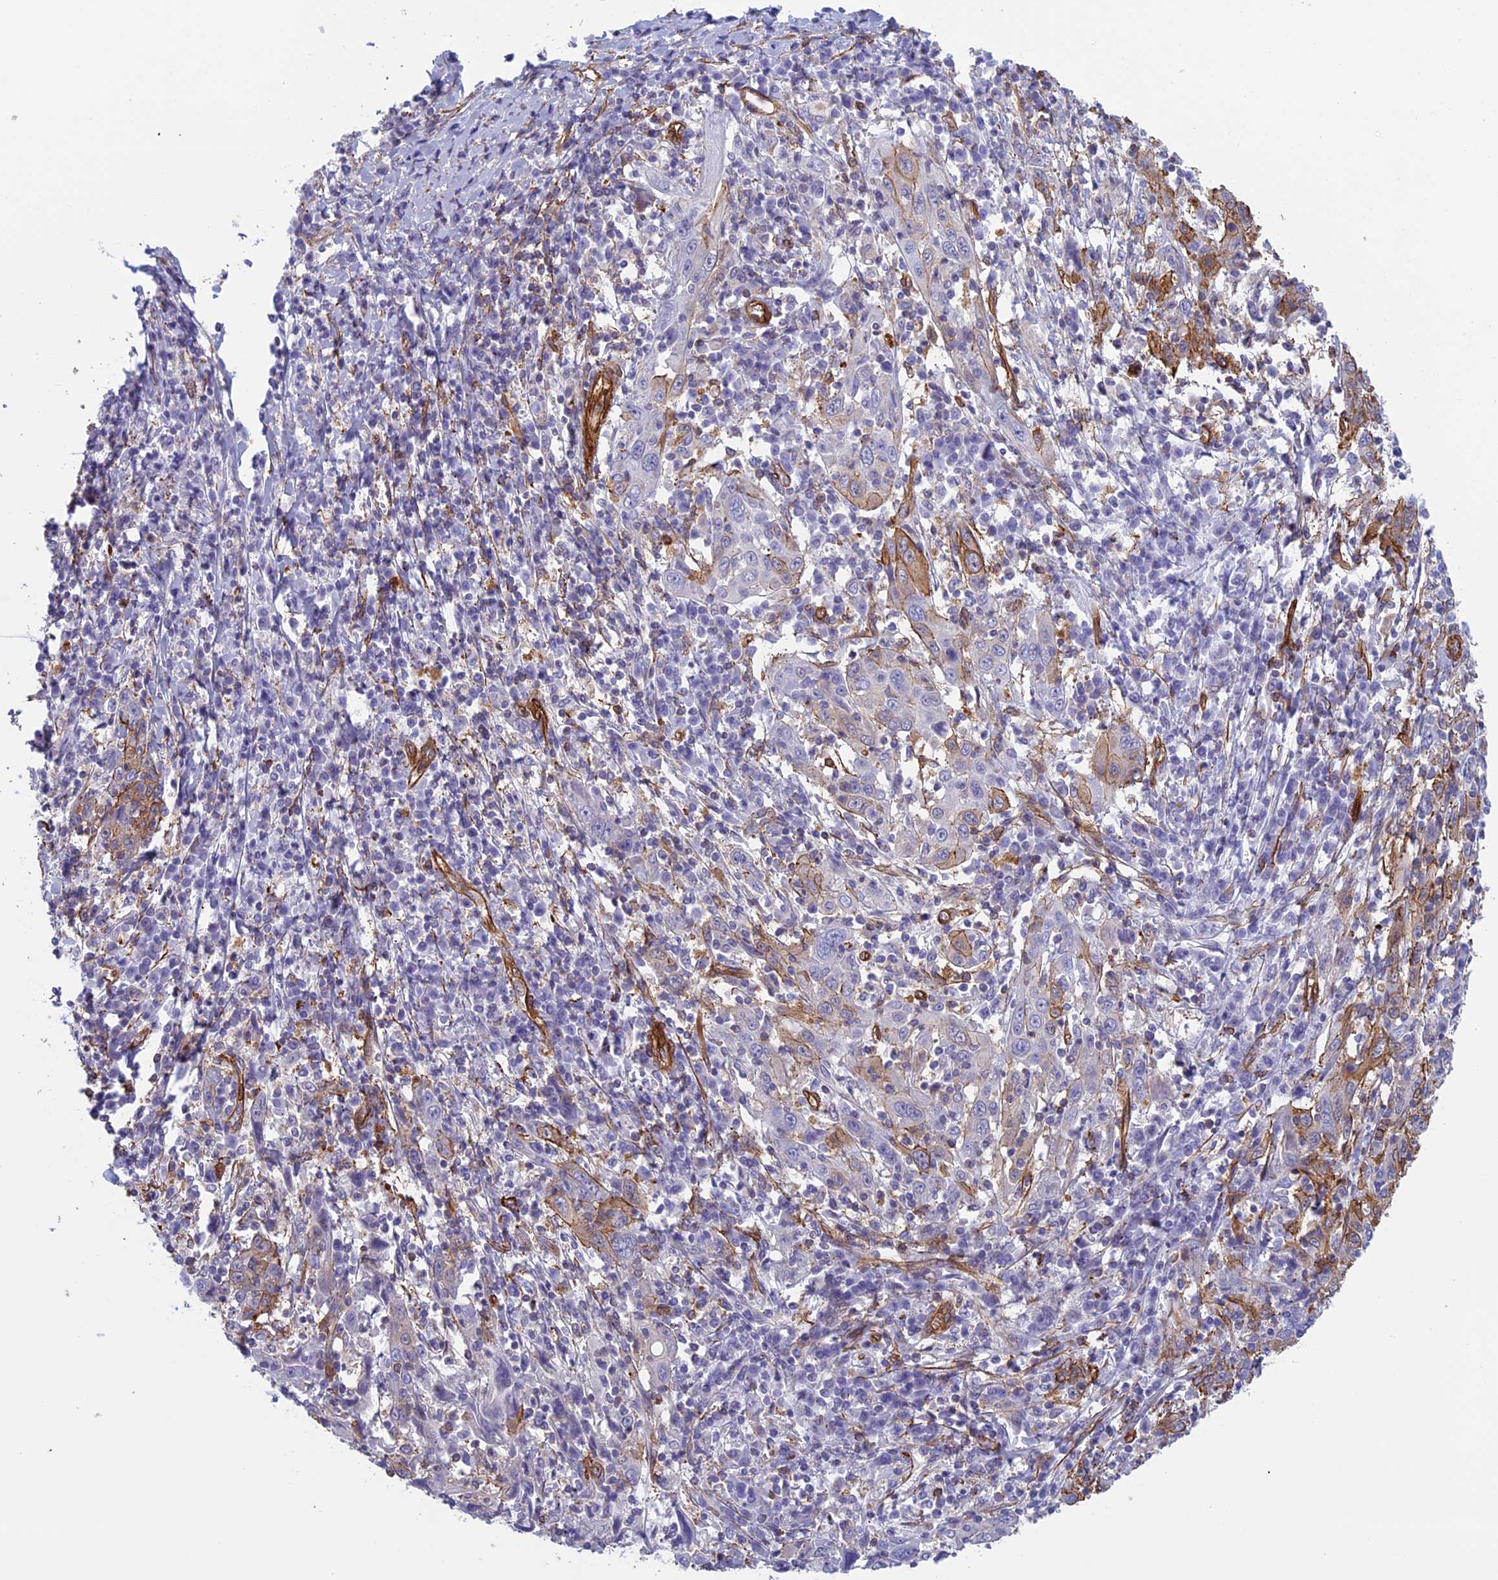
{"staining": {"intensity": "moderate", "quantity": "<25%", "location": "cytoplasmic/membranous"}, "tissue": "cervical cancer", "cell_type": "Tumor cells", "image_type": "cancer", "snomed": [{"axis": "morphology", "description": "Squamous cell carcinoma, NOS"}, {"axis": "topography", "description": "Cervix"}], "caption": "The histopathology image demonstrates a brown stain indicating the presence of a protein in the cytoplasmic/membranous of tumor cells in cervical cancer.", "gene": "ANGPTL2", "patient": {"sex": "female", "age": 46}}